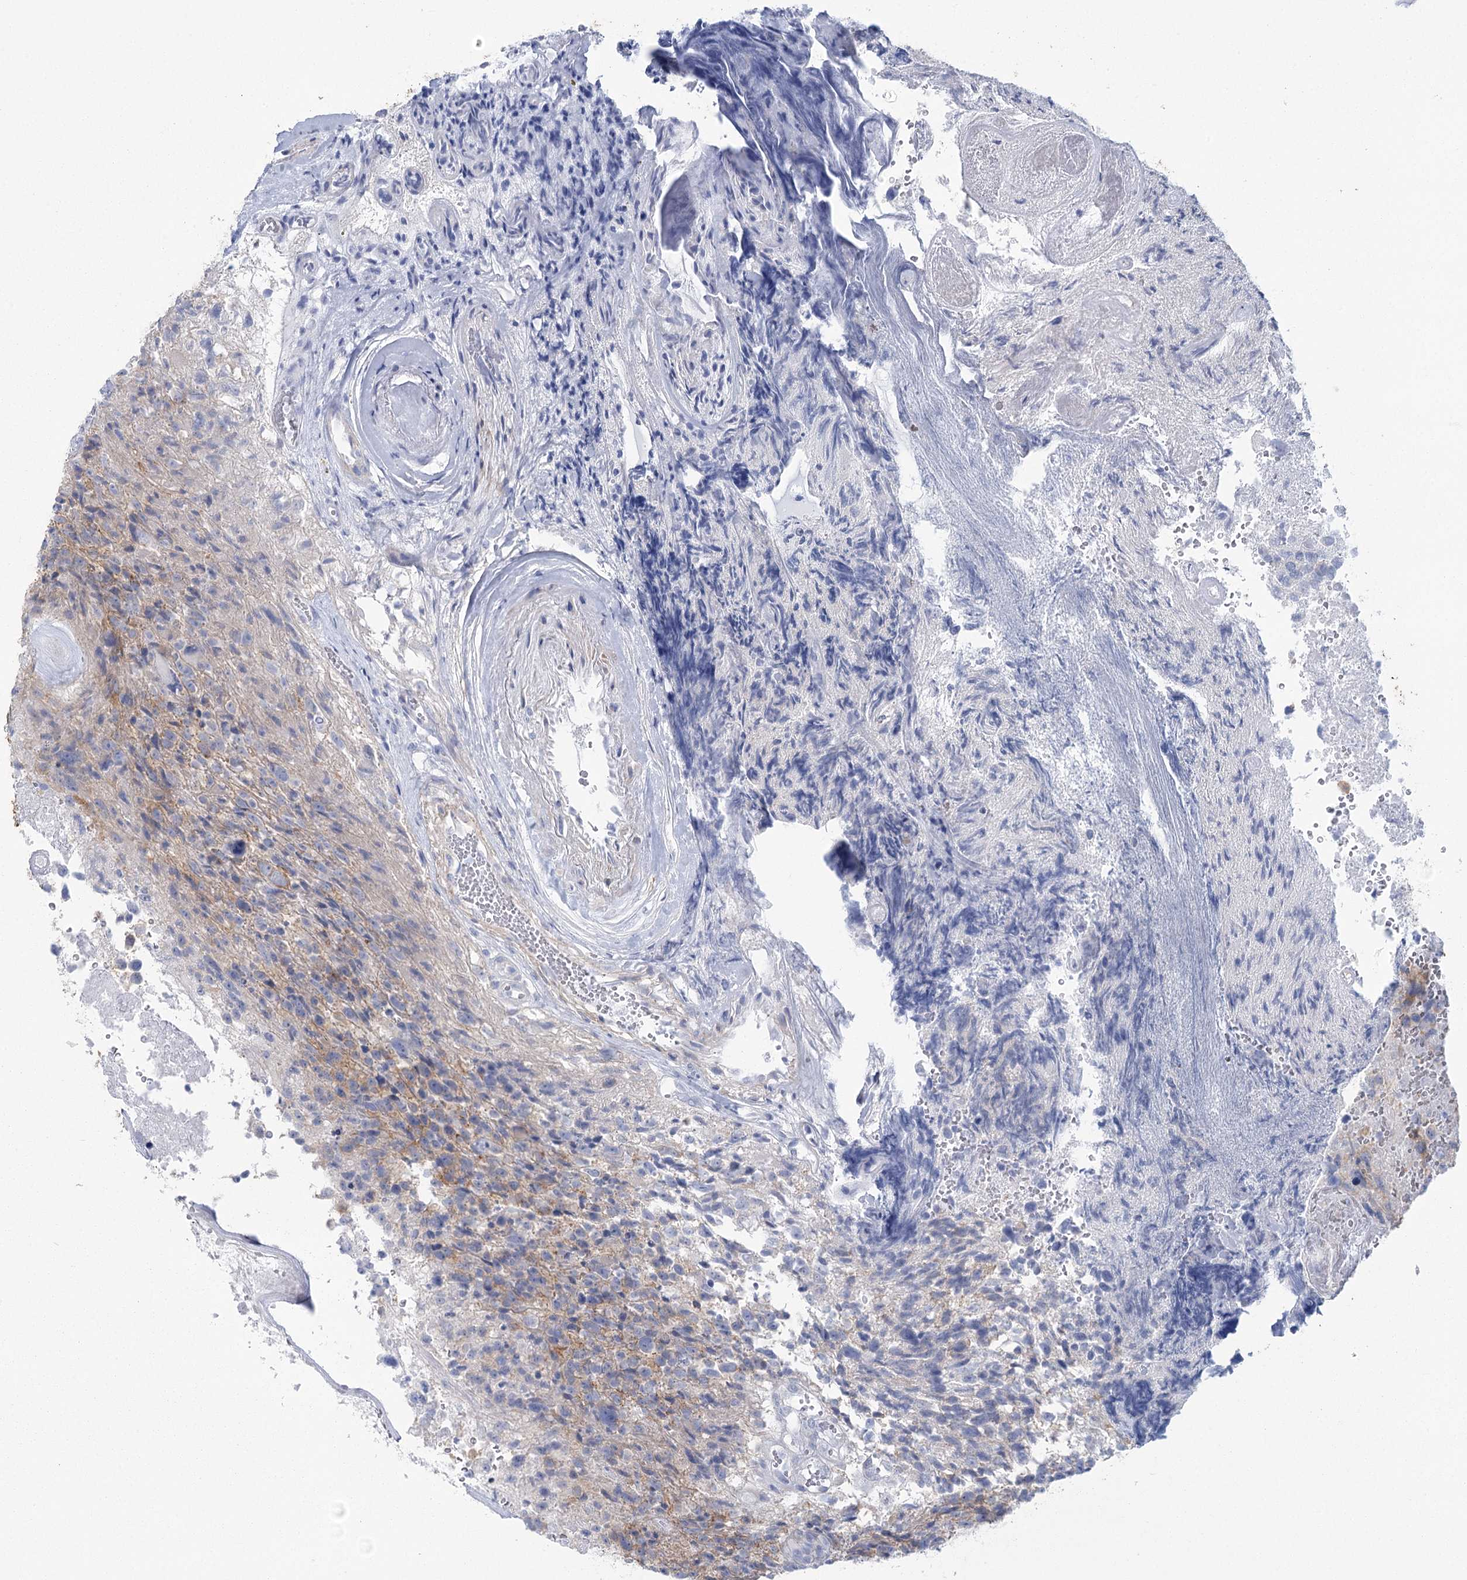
{"staining": {"intensity": "weak", "quantity": "<25%", "location": "cytoplasmic/membranous"}, "tissue": "glioma", "cell_type": "Tumor cells", "image_type": "cancer", "snomed": [{"axis": "morphology", "description": "Glioma, malignant, High grade"}, {"axis": "topography", "description": "Brain"}], "caption": "DAB immunohistochemical staining of human glioma displays no significant staining in tumor cells.", "gene": "CCDC88A", "patient": {"sex": "male", "age": 69}}